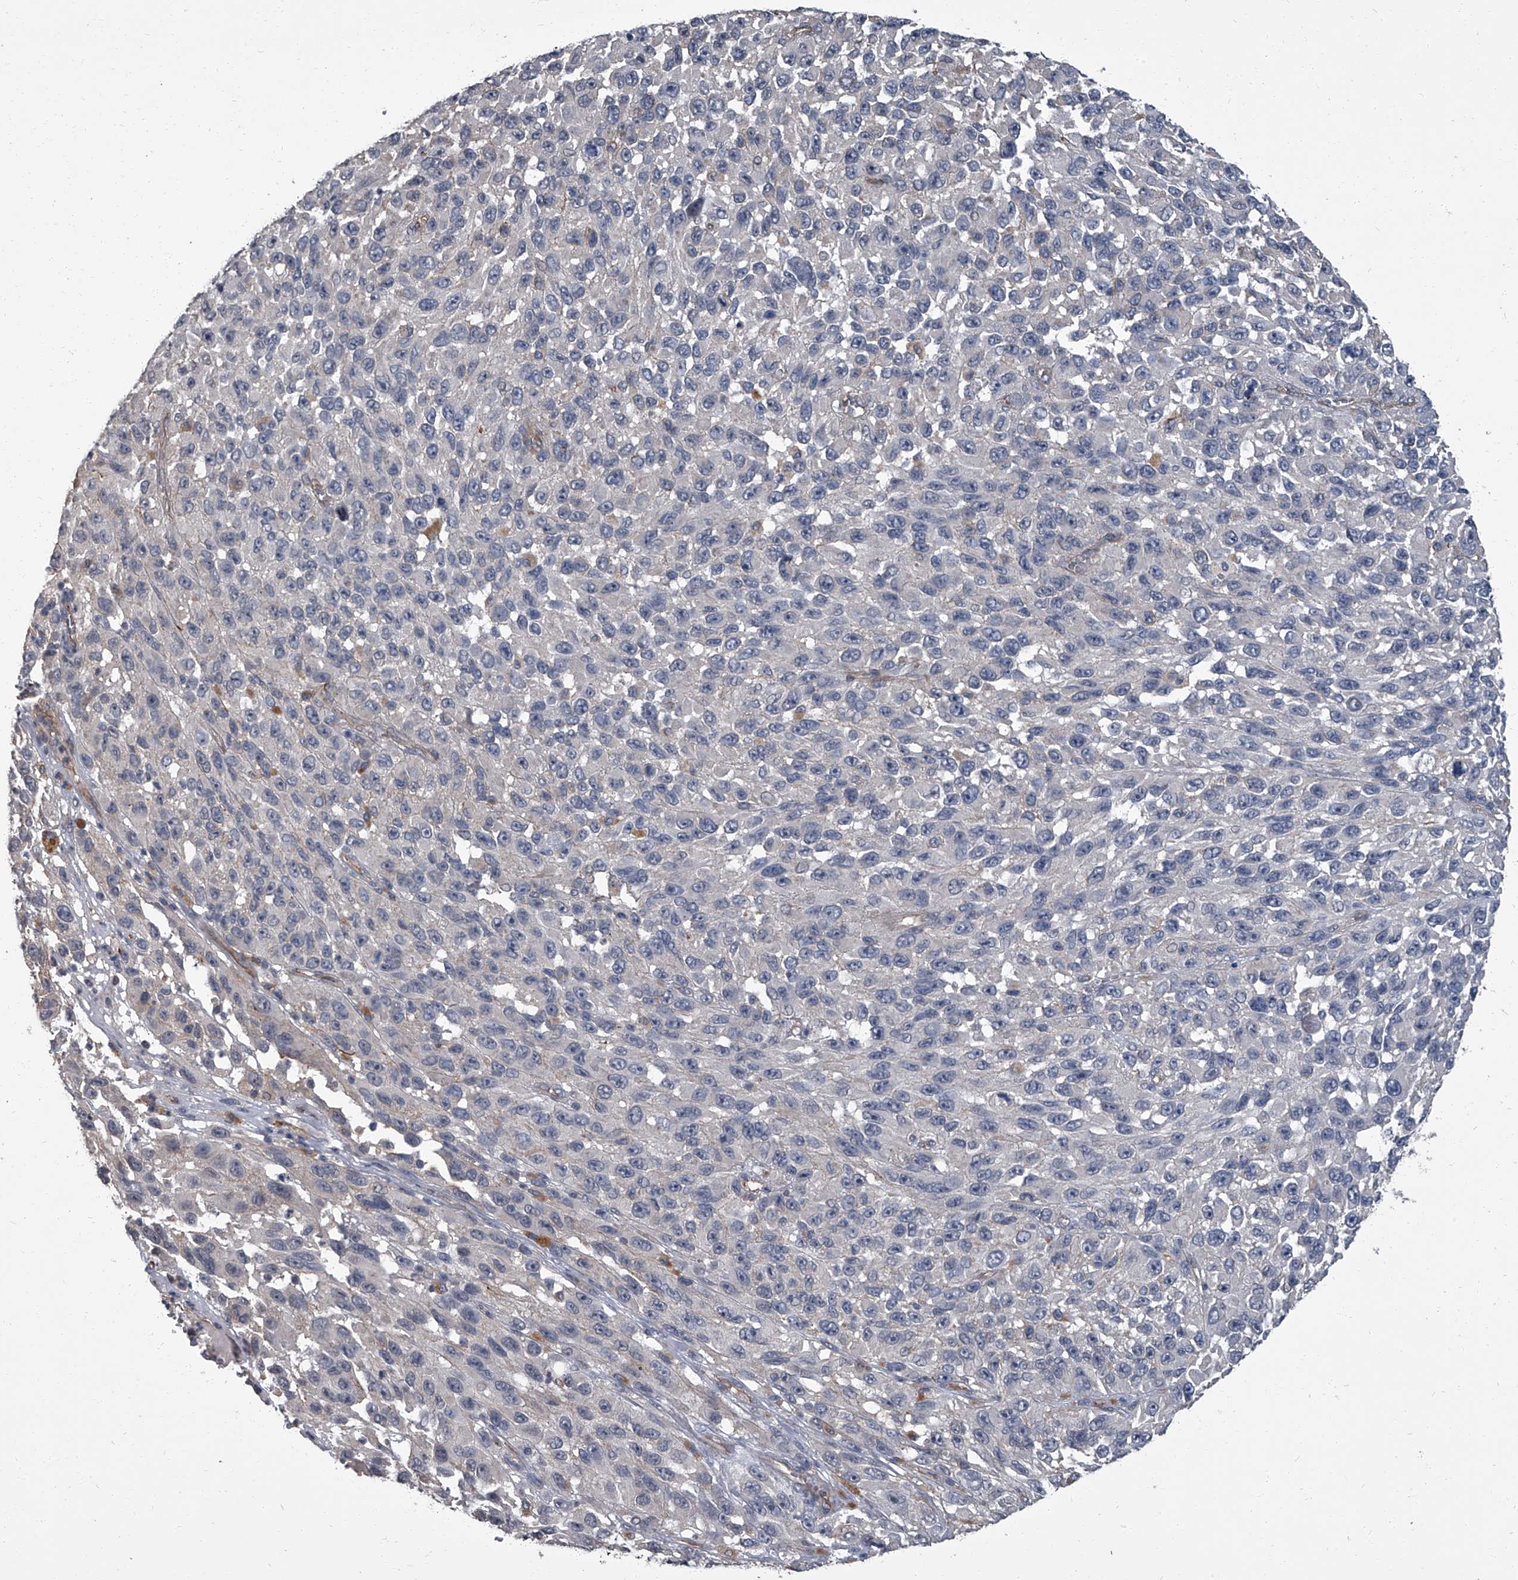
{"staining": {"intensity": "negative", "quantity": "none", "location": "none"}, "tissue": "melanoma", "cell_type": "Tumor cells", "image_type": "cancer", "snomed": [{"axis": "morphology", "description": "Malignant melanoma, NOS"}, {"axis": "topography", "description": "Skin"}], "caption": "The histopathology image shows no significant expression in tumor cells of melanoma. (DAB immunohistochemistry (IHC) visualized using brightfield microscopy, high magnification).", "gene": "SIRT4", "patient": {"sex": "female", "age": 96}}